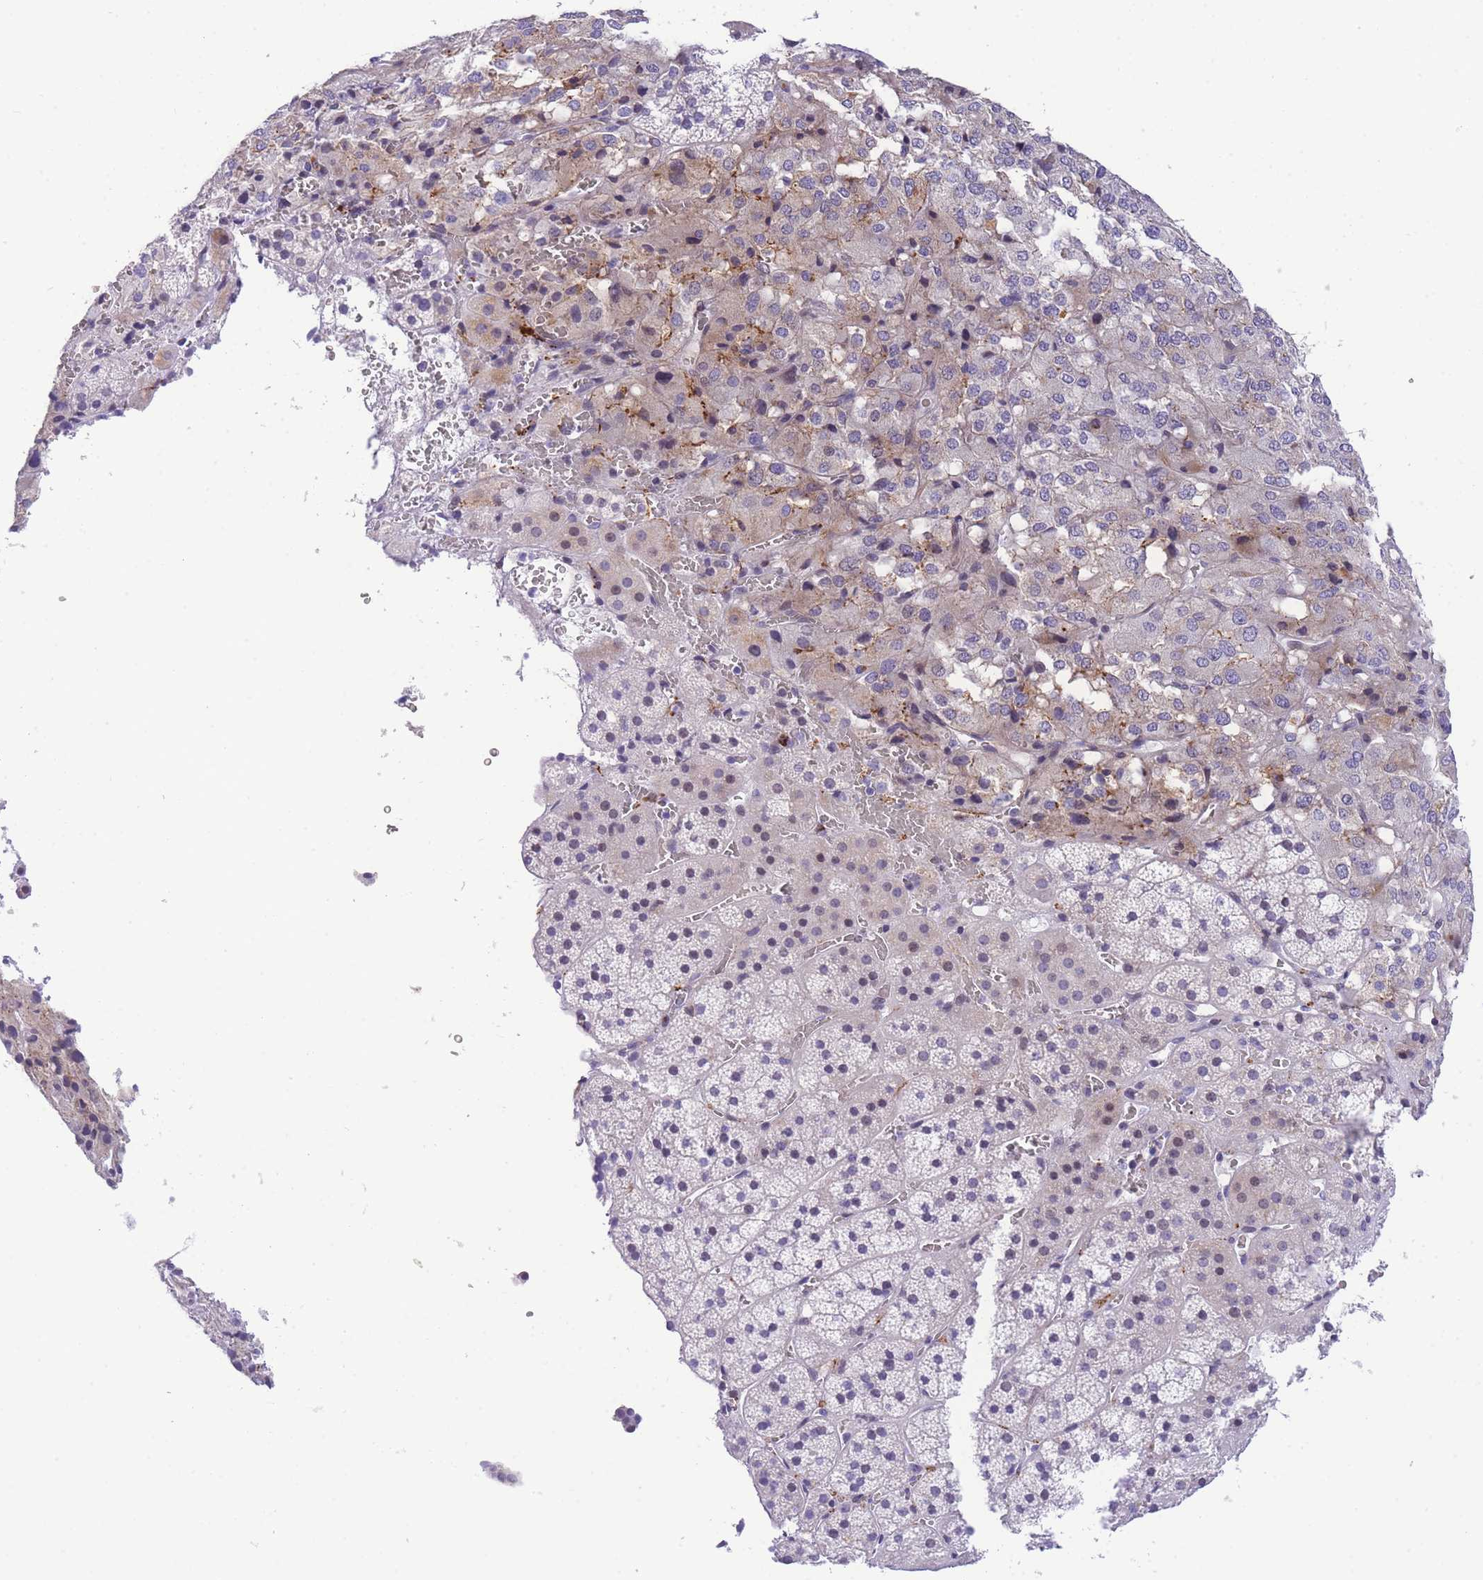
{"staining": {"intensity": "weak", "quantity": "<25%", "location": "cytoplasmic/membranous"}, "tissue": "adrenal gland", "cell_type": "Glandular cells", "image_type": "normal", "snomed": [{"axis": "morphology", "description": "Normal tissue, NOS"}, {"axis": "topography", "description": "Adrenal gland"}], "caption": "Image shows no protein positivity in glandular cells of unremarkable adrenal gland. Nuclei are stained in blue.", "gene": "TIFAB", "patient": {"sex": "female", "age": 44}}